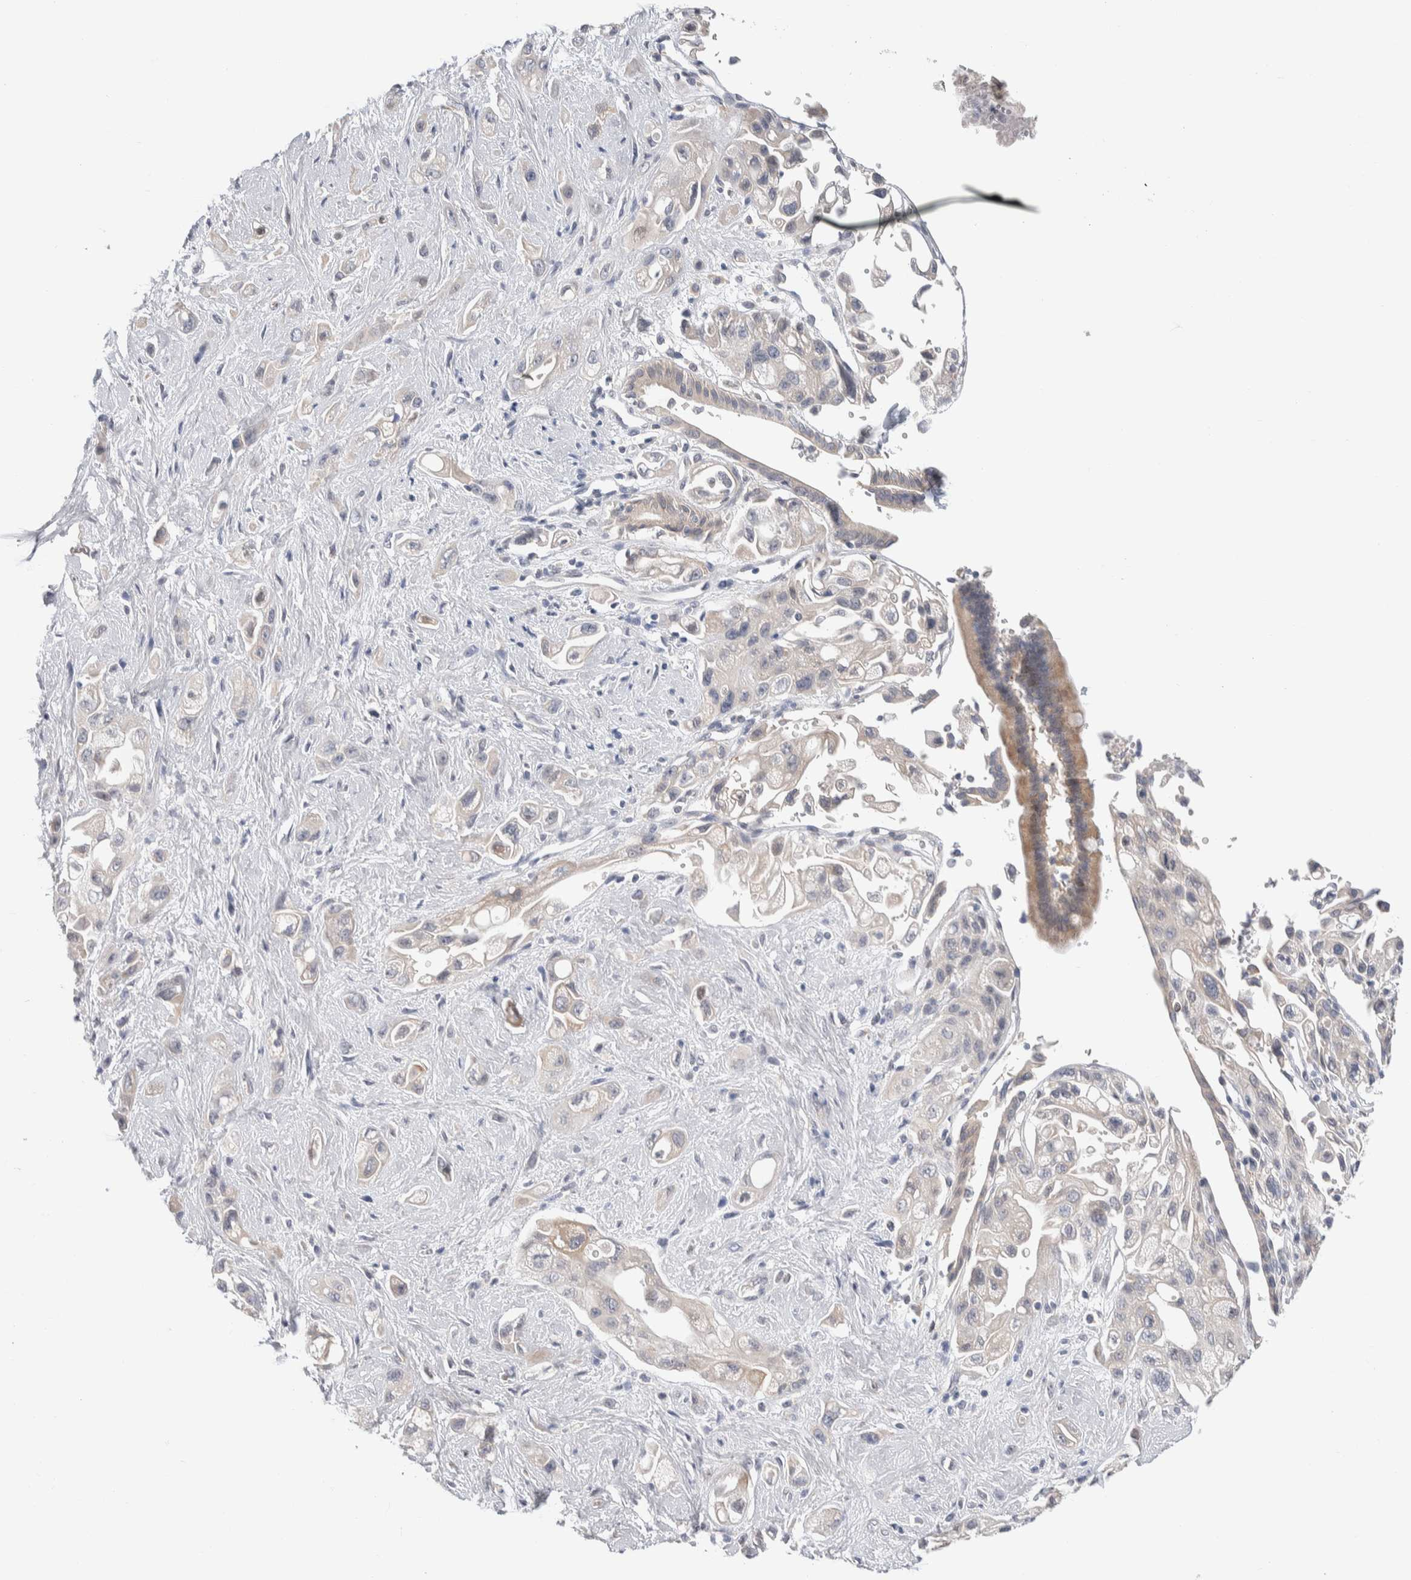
{"staining": {"intensity": "weak", "quantity": "25%-75%", "location": "cytoplasmic/membranous"}, "tissue": "pancreatic cancer", "cell_type": "Tumor cells", "image_type": "cancer", "snomed": [{"axis": "morphology", "description": "Adenocarcinoma, NOS"}, {"axis": "topography", "description": "Pancreas"}], "caption": "The photomicrograph displays immunohistochemical staining of adenocarcinoma (pancreatic). There is weak cytoplasmic/membranous positivity is appreciated in approximately 25%-75% of tumor cells.", "gene": "RUSF1", "patient": {"sex": "female", "age": 66}}